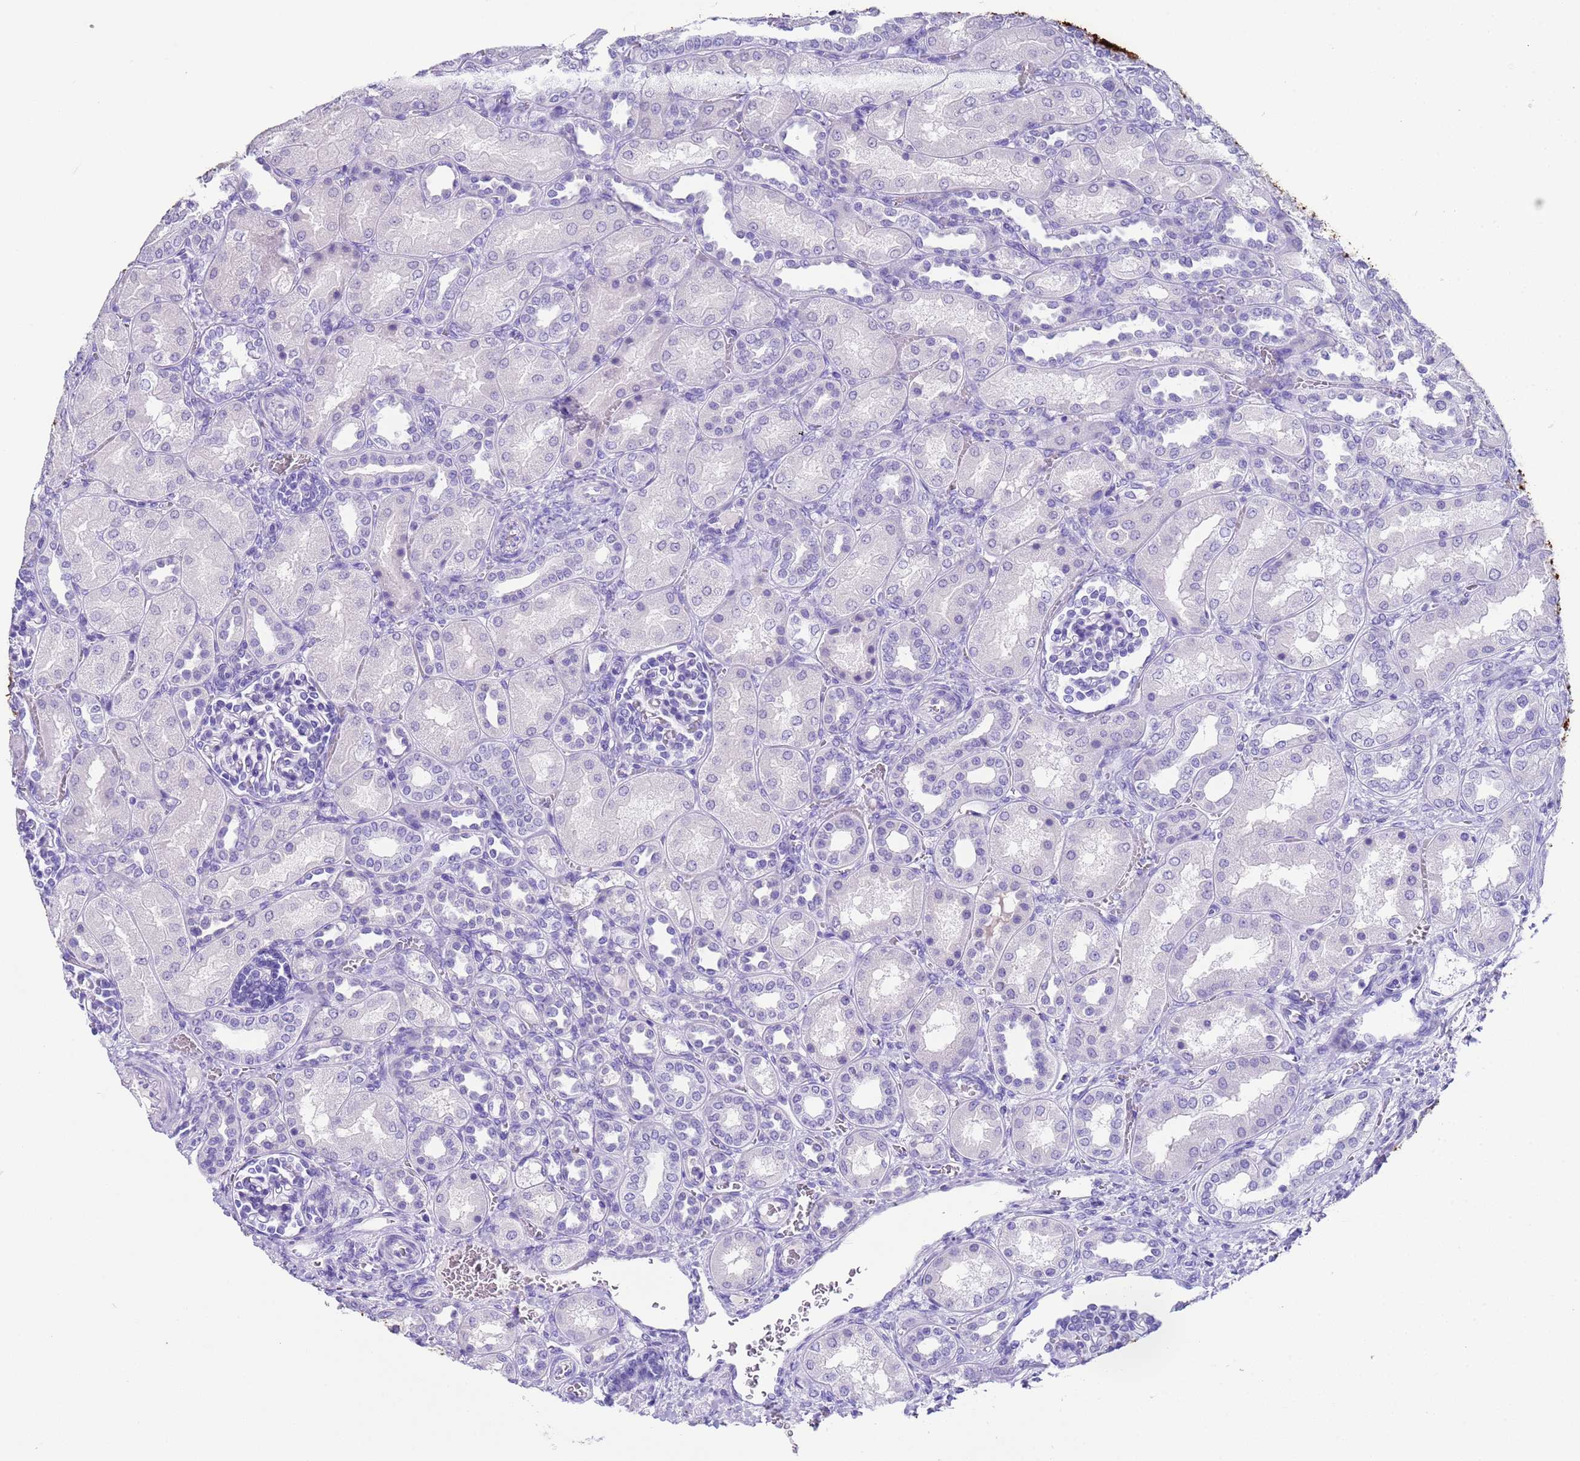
{"staining": {"intensity": "negative", "quantity": "none", "location": "none"}, "tissue": "kidney", "cell_type": "Cells in glomeruli", "image_type": "normal", "snomed": [{"axis": "morphology", "description": "Normal tissue, NOS"}, {"axis": "morphology", "description": "Neoplasm, malignant, NOS"}, {"axis": "topography", "description": "Kidney"}], "caption": "Immunohistochemical staining of unremarkable human kidney demonstrates no significant staining in cells in glomeruli. The staining was performed using DAB (3,3'-diaminobenzidine) to visualize the protein expression in brown, while the nuclei were stained in blue with hematoxylin (Magnification: 20x).", "gene": "CKM", "patient": {"sex": "female", "age": 1}}